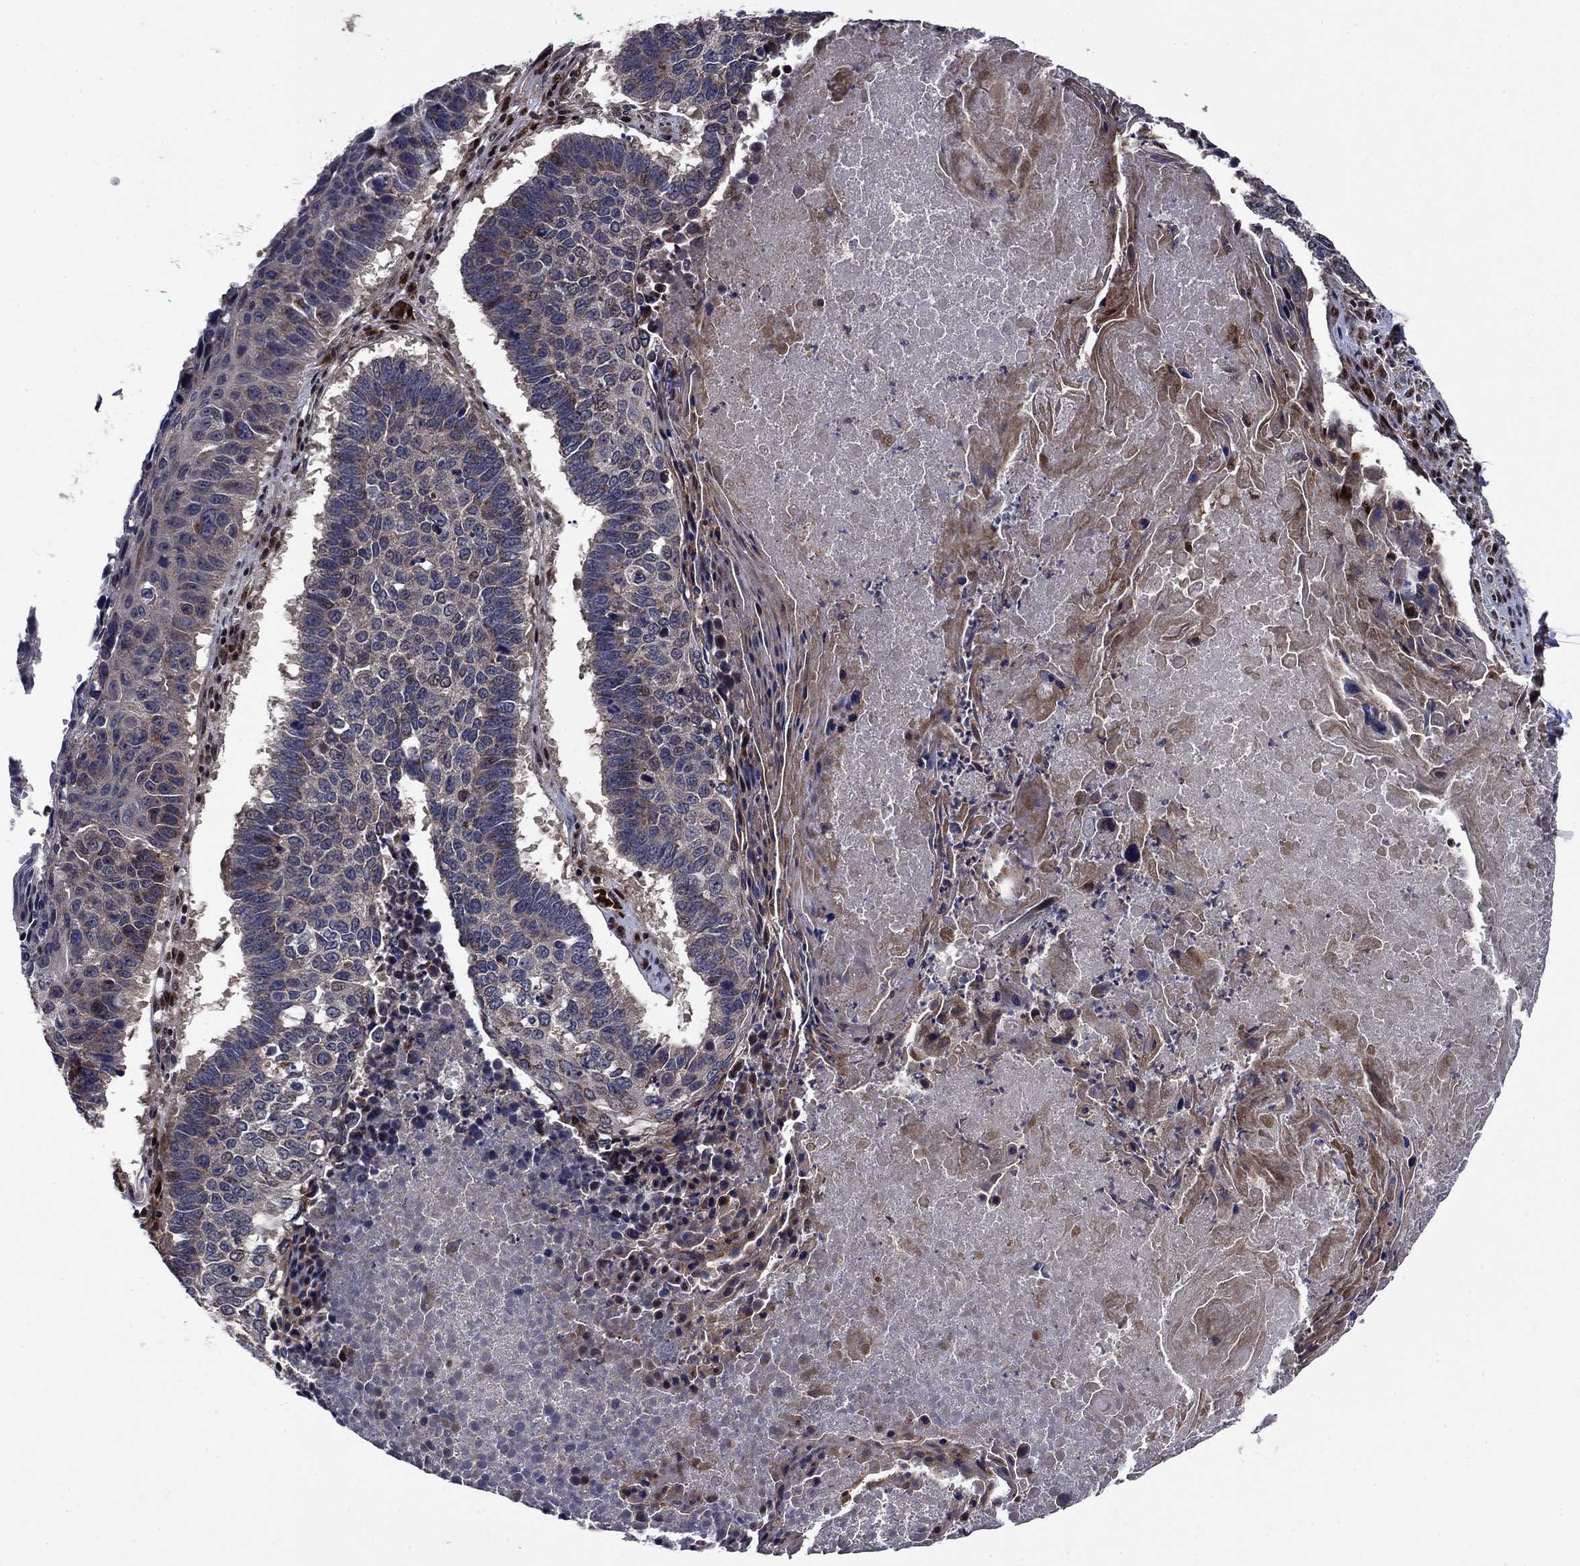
{"staining": {"intensity": "weak", "quantity": "<25%", "location": "cytoplasmic/membranous"}, "tissue": "lung cancer", "cell_type": "Tumor cells", "image_type": "cancer", "snomed": [{"axis": "morphology", "description": "Squamous cell carcinoma, NOS"}, {"axis": "topography", "description": "Lung"}], "caption": "Lung cancer stained for a protein using immunohistochemistry (IHC) shows no staining tumor cells.", "gene": "AGTPBP1", "patient": {"sex": "male", "age": 73}}